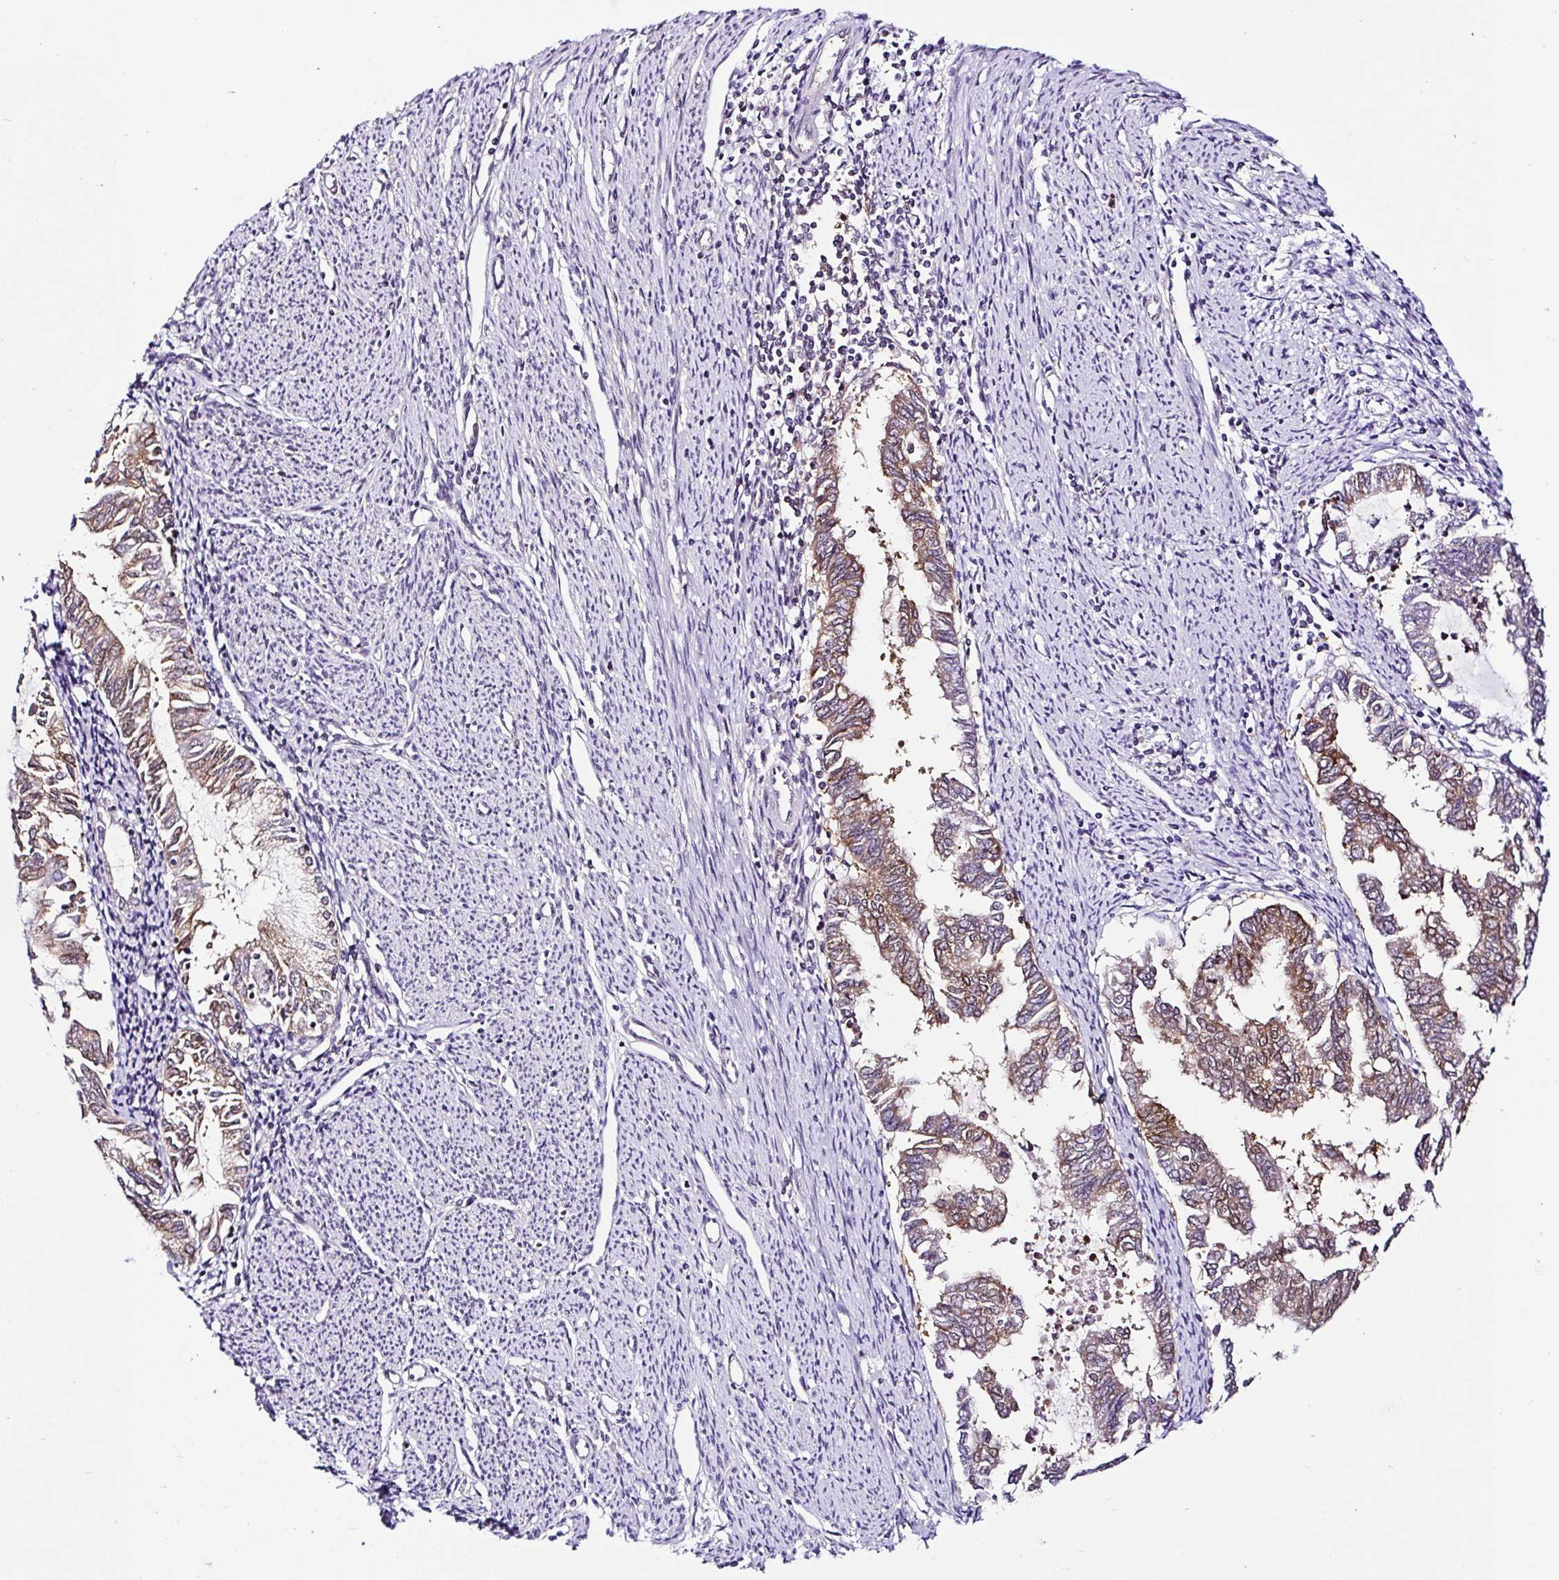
{"staining": {"intensity": "moderate", "quantity": "25%-75%", "location": "cytoplasmic/membranous"}, "tissue": "endometrial cancer", "cell_type": "Tumor cells", "image_type": "cancer", "snomed": [{"axis": "morphology", "description": "Adenocarcinoma, NOS"}, {"axis": "topography", "description": "Endometrium"}], "caption": "High-power microscopy captured an IHC image of adenocarcinoma (endometrial), revealing moderate cytoplasmic/membranous staining in about 25%-75% of tumor cells.", "gene": "PIN4", "patient": {"sex": "female", "age": 79}}